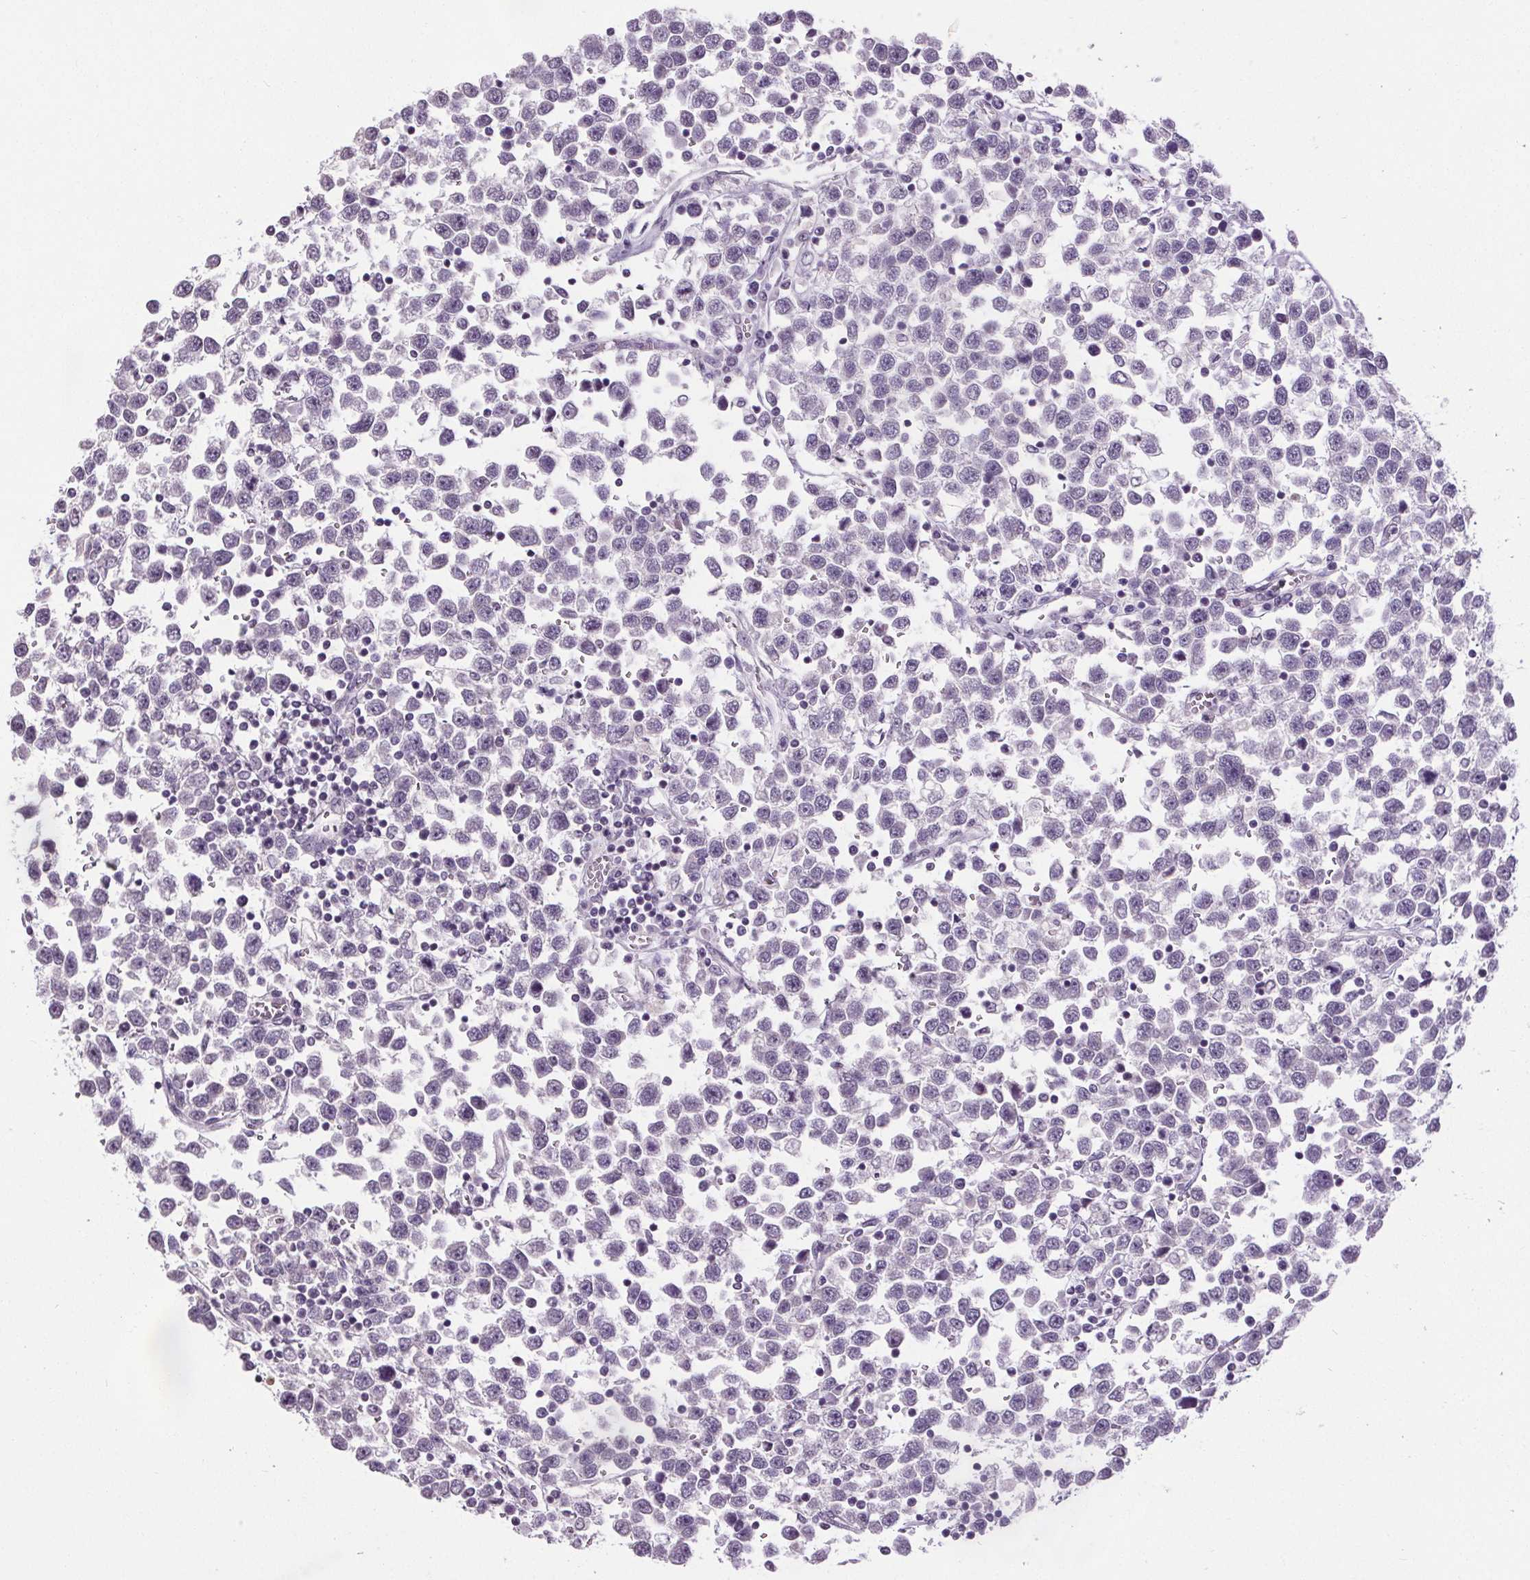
{"staining": {"intensity": "negative", "quantity": "none", "location": "none"}, "tissue": "testis cancer", "cell_type": "Tumor cells", "image_type": "cancer", "snomed": [{"axis": "morphology", "description": "Seminoma, NOS"}, {"axis": "topography", "description": "Testis"}], "caption": "Testis seminoma was stained to show a protein in brown. There is no significant staining in tumor cells. Brightfield microscopy of immunohistochemistry stained with DAB (brown) and hematoxylin (blue), captured at high magnification.", "gene": "SLC2A9", "patient": {"sex": "male", "age": 34}}